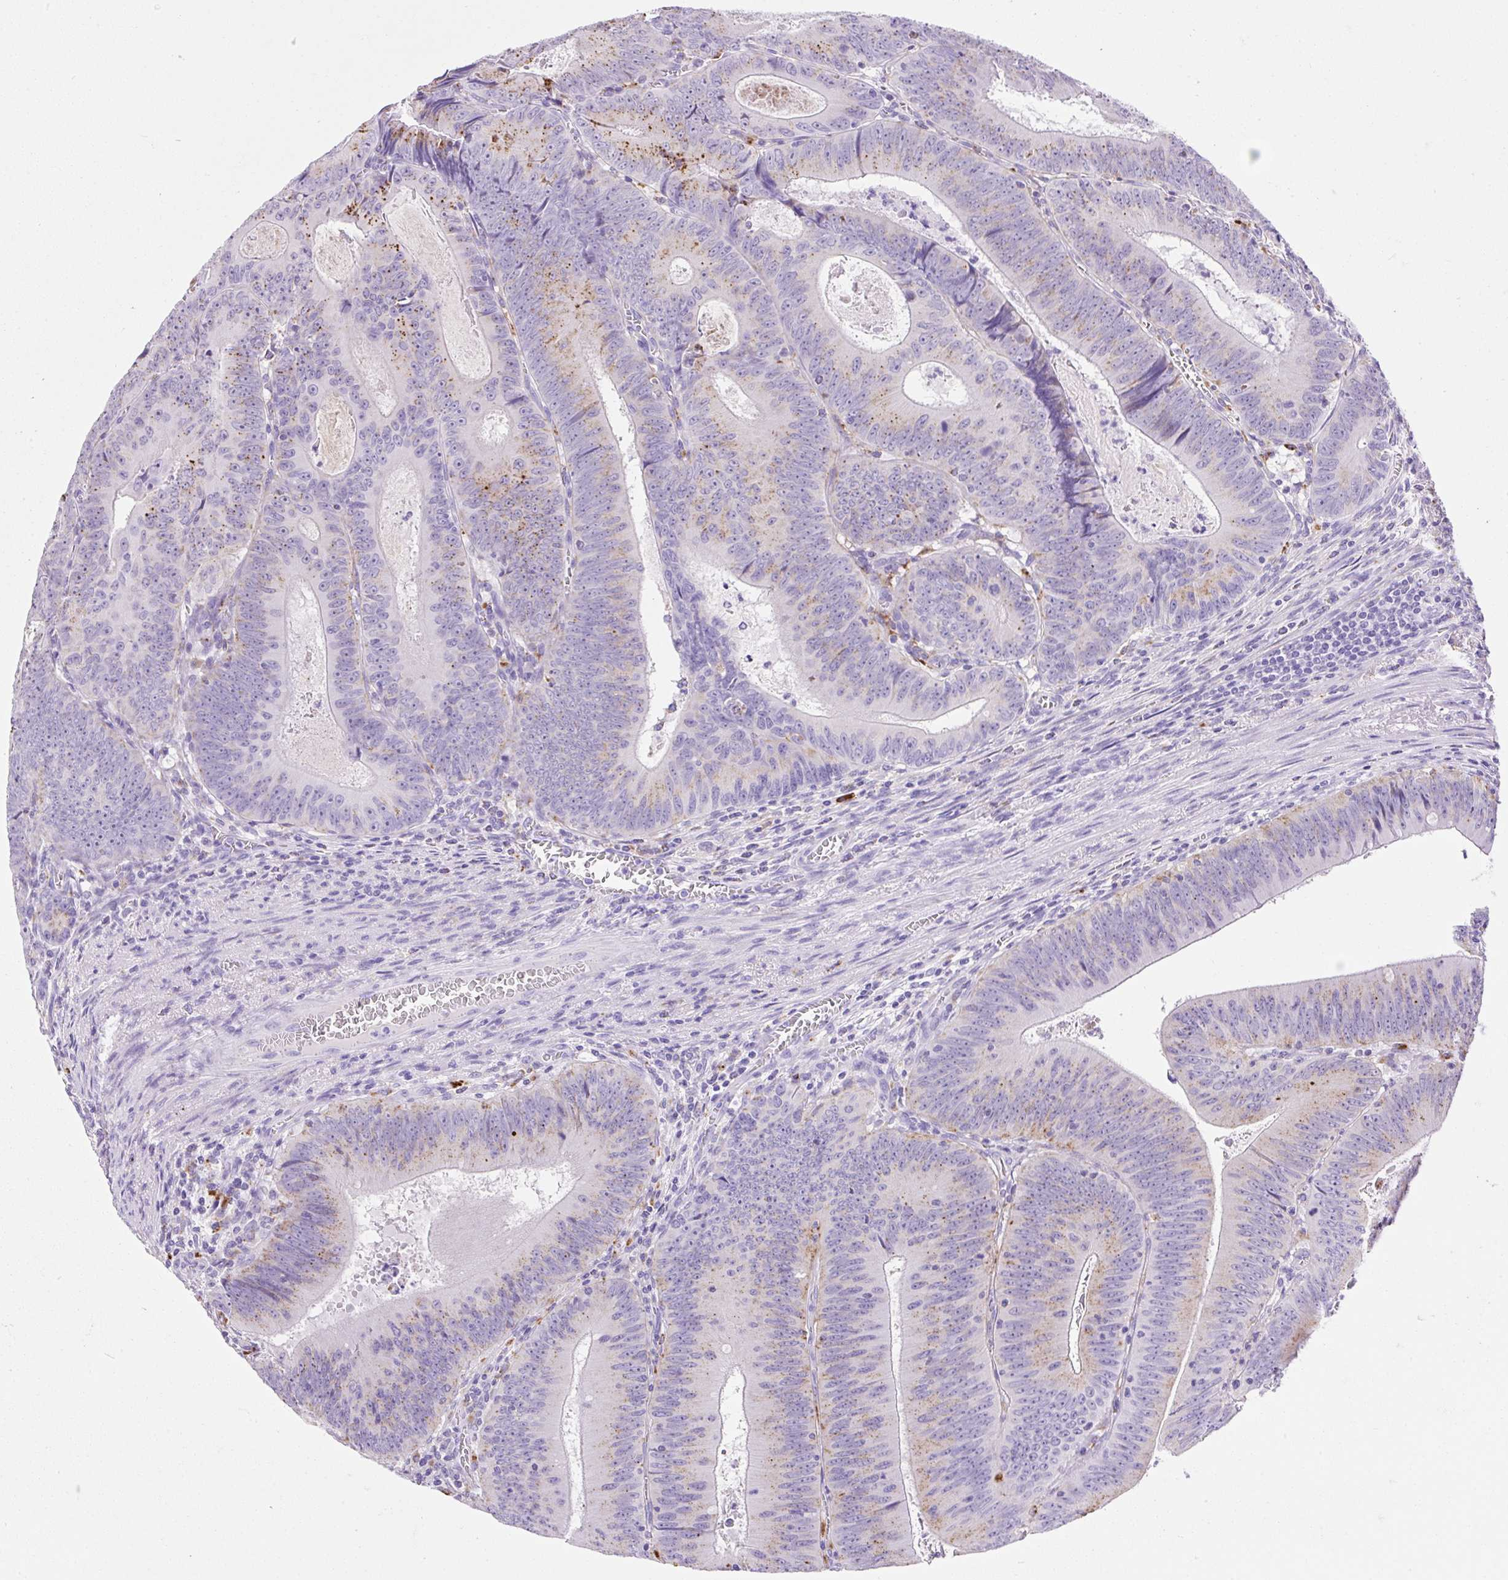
{"staining": {"intensity": "moderate", "quantity": "<25%", "location": "cytoplasmic/membranous"}, "tissue": "colorectal cancer", "cell_type": "Tumor cells", "image_type": "cancer", "snomed": [{"axis": "morphology", "description": "Adenocarcinoma, NOS"}, {"axis": "topography", "description": "Rectum"}], "caption": "The immunohistochemical stain labels moderate cytoplasmic/membranous positivity in tumor cells of colorectal cancer (adenocarcinoma) tissue. Ihc stains the protein in brown and the nuclei are stained blue.", "gene": "HEXB", "patient": {"sex": "female", "age": 72}}